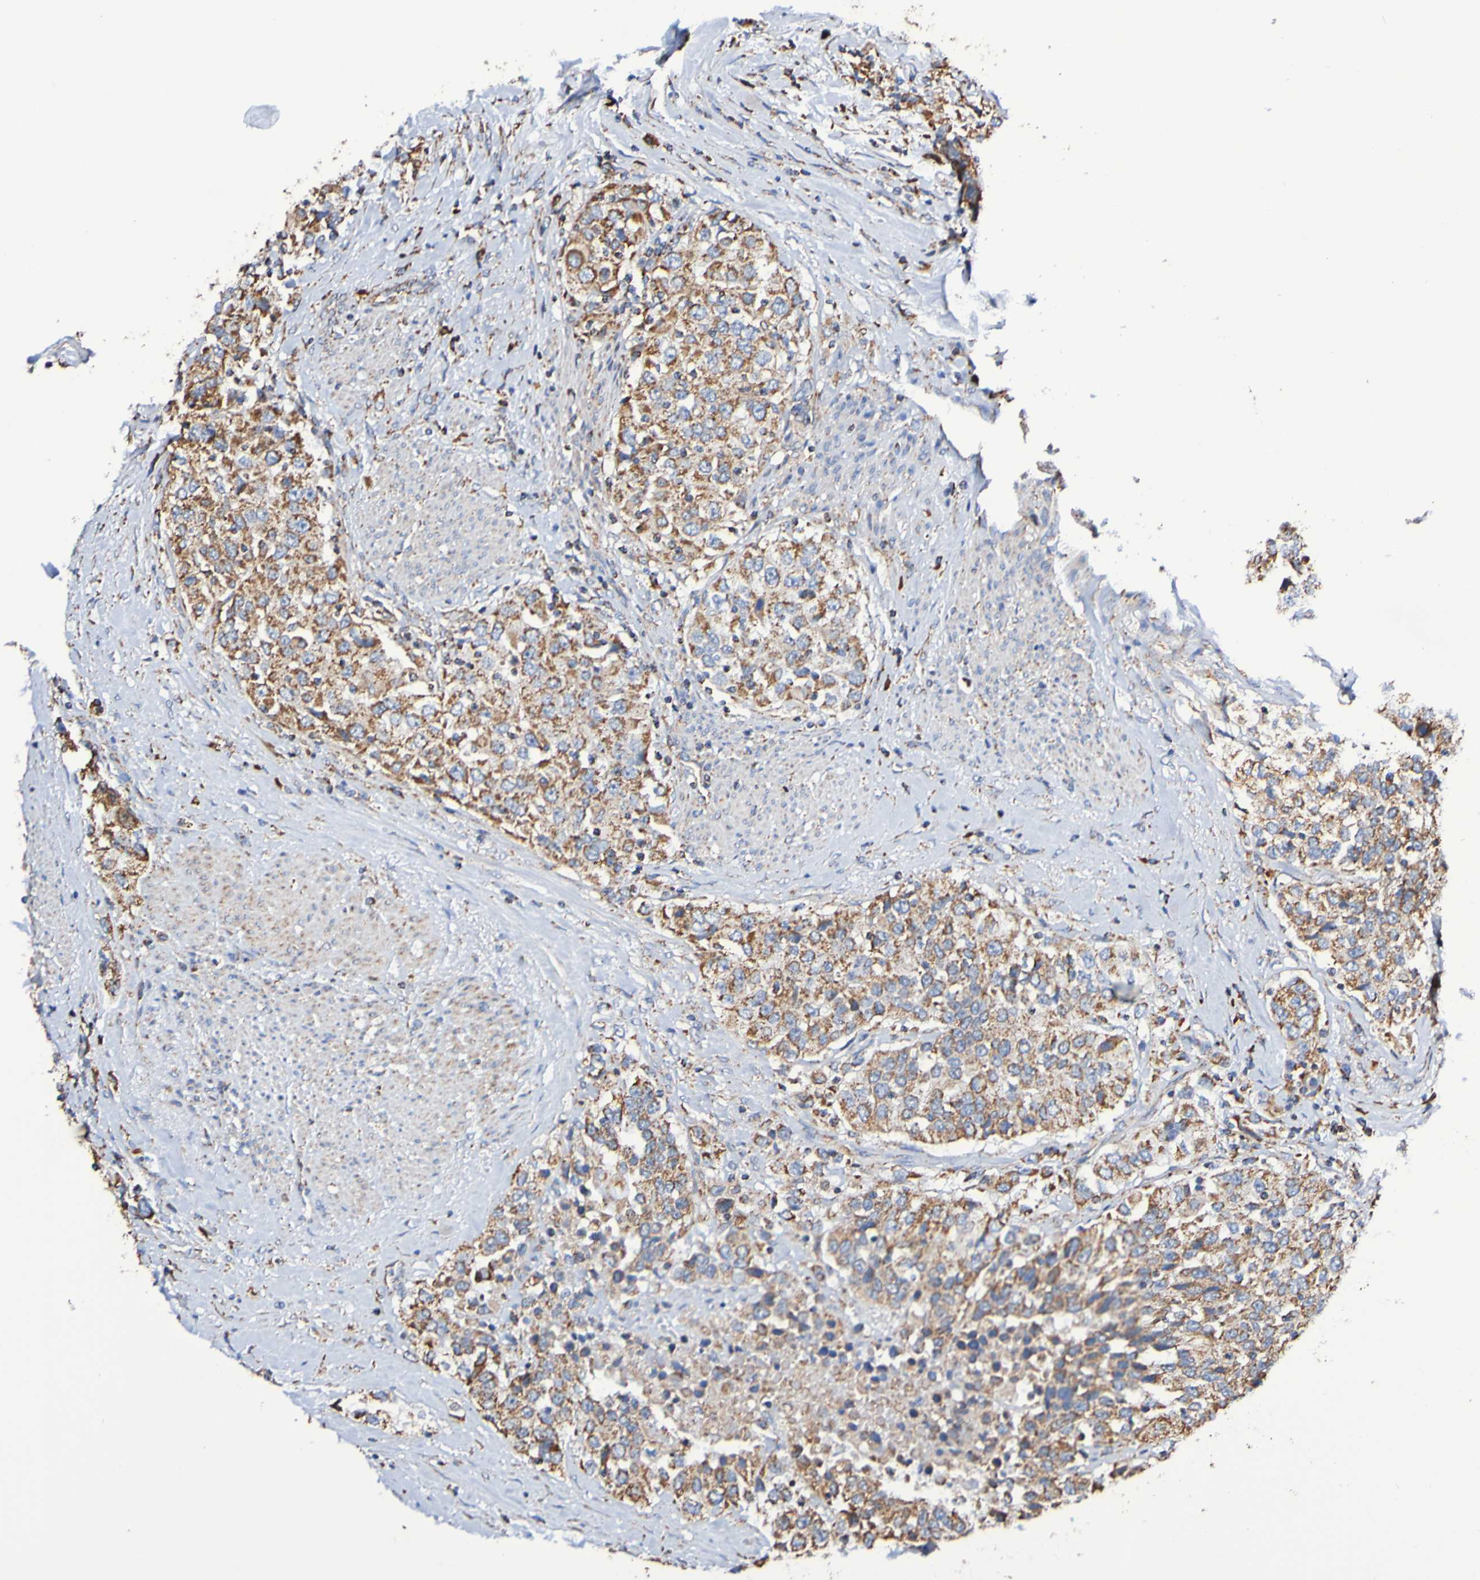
{"staining": {"intensity": "moderate", "quantity": ">75%", "location": "cytoplasmic/membranous"}, "tissue": "urothelial cancer", "cell_type": "Tumor cells", "image_type": "cancer", "snomed": [{"axis": "morphology", "description": "Urothelial carcinoma, High grade"}, {"axis": "topography", "description": "Urinary bladder"}], "caption": "An image showing moderate cytoplasmic/membranous staining in approximately >75% of tumor cells in urothelial cancer, as visualized by brown immunohistochemical staining.", "gene": "IL18R1", "patient": {"sex": "female", "age": 80}}